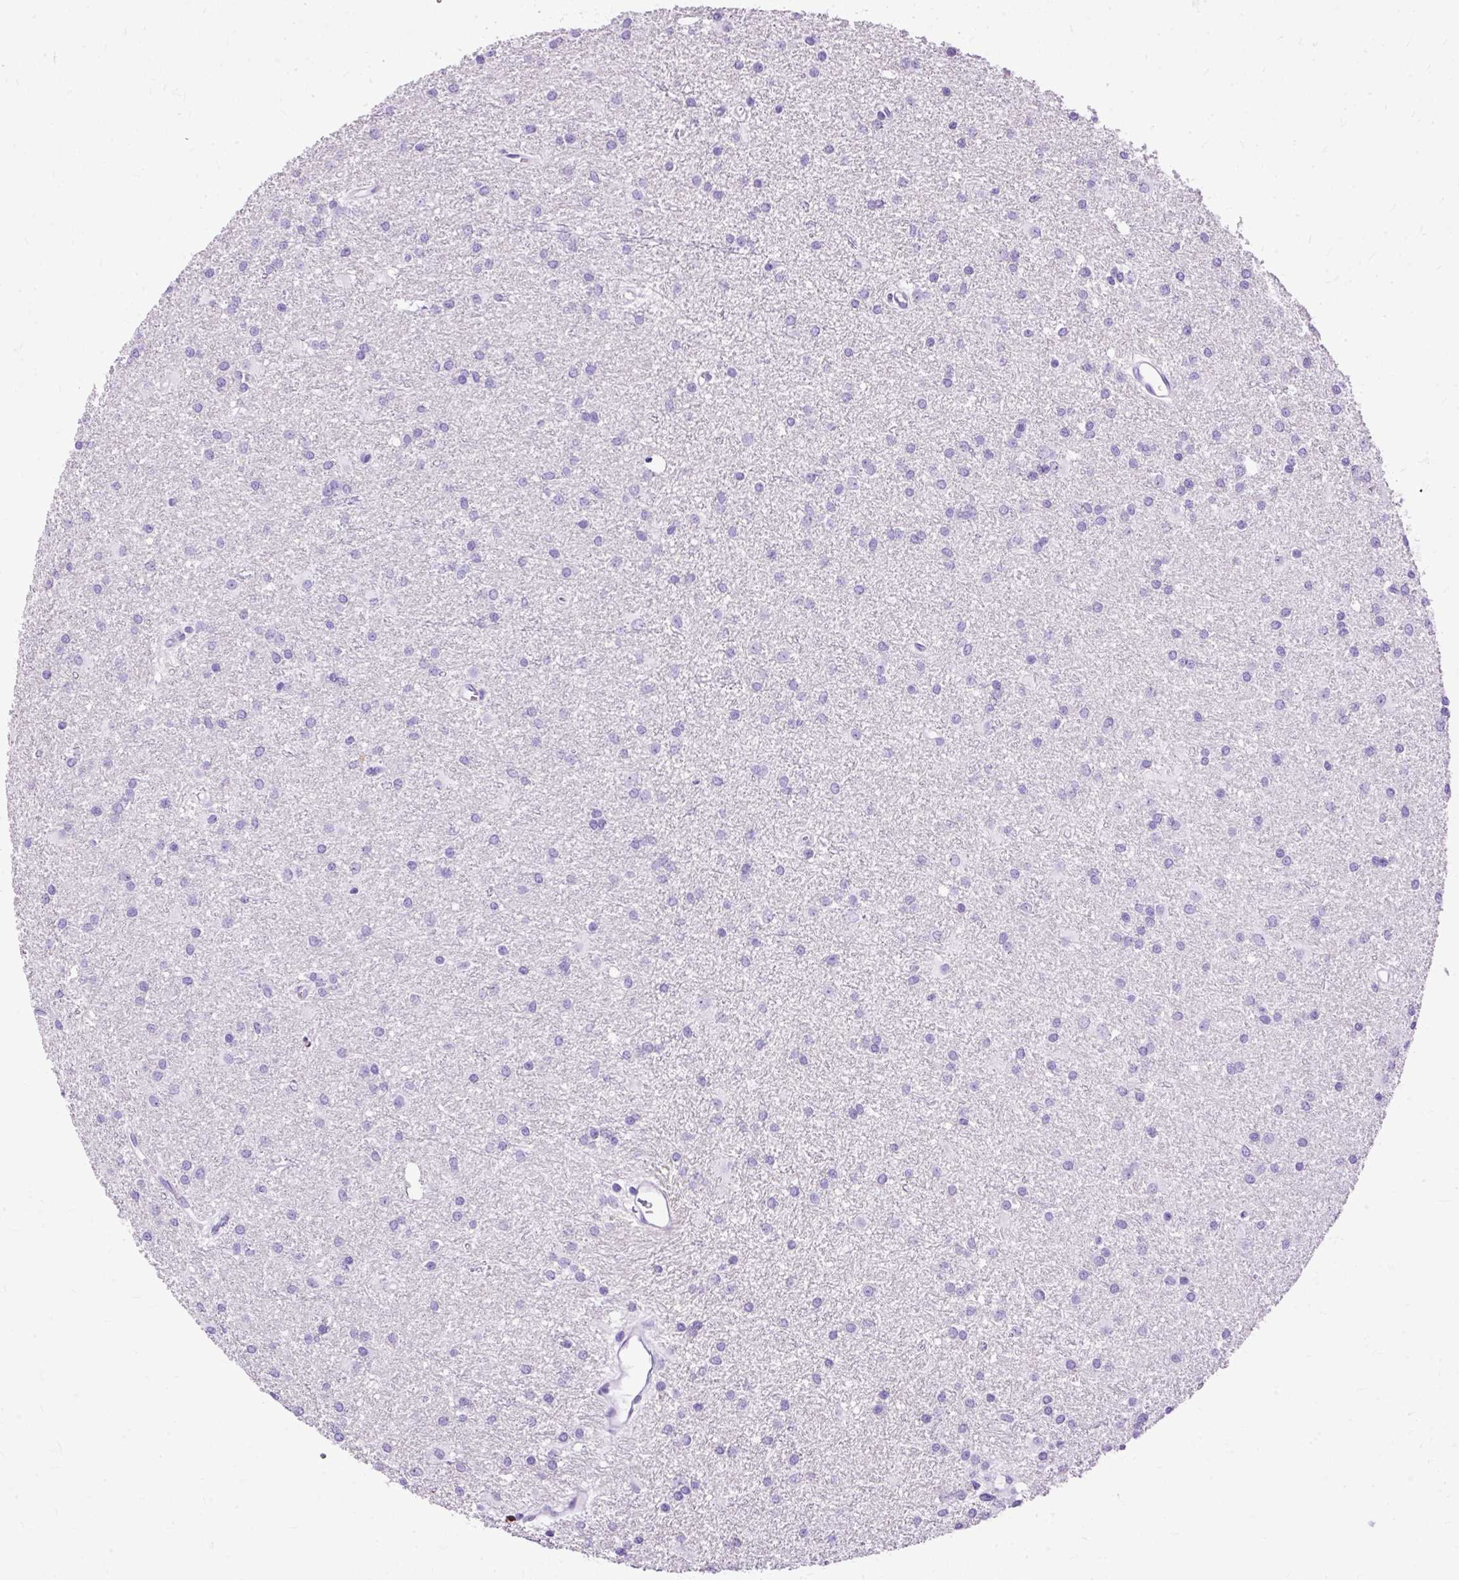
{"staining": {"intensity": "negative", "quantity": "none", "location": "none"}, "tissue": "glioma", "cell_type": "Tumor cells", "image_type": "cancer", "snomed": [{"axis": "morphology", "description": "Glioma, malignant, High grade"}, {"axis": "topography", "description": "Brain"}], "caption": "DAB immunohistochemical staining of human malignant glioma (high-grade) shows no significant staining in tumor cells.", "gene": "SLC8A2", "patient": {"sex": "female", "age": 50}}